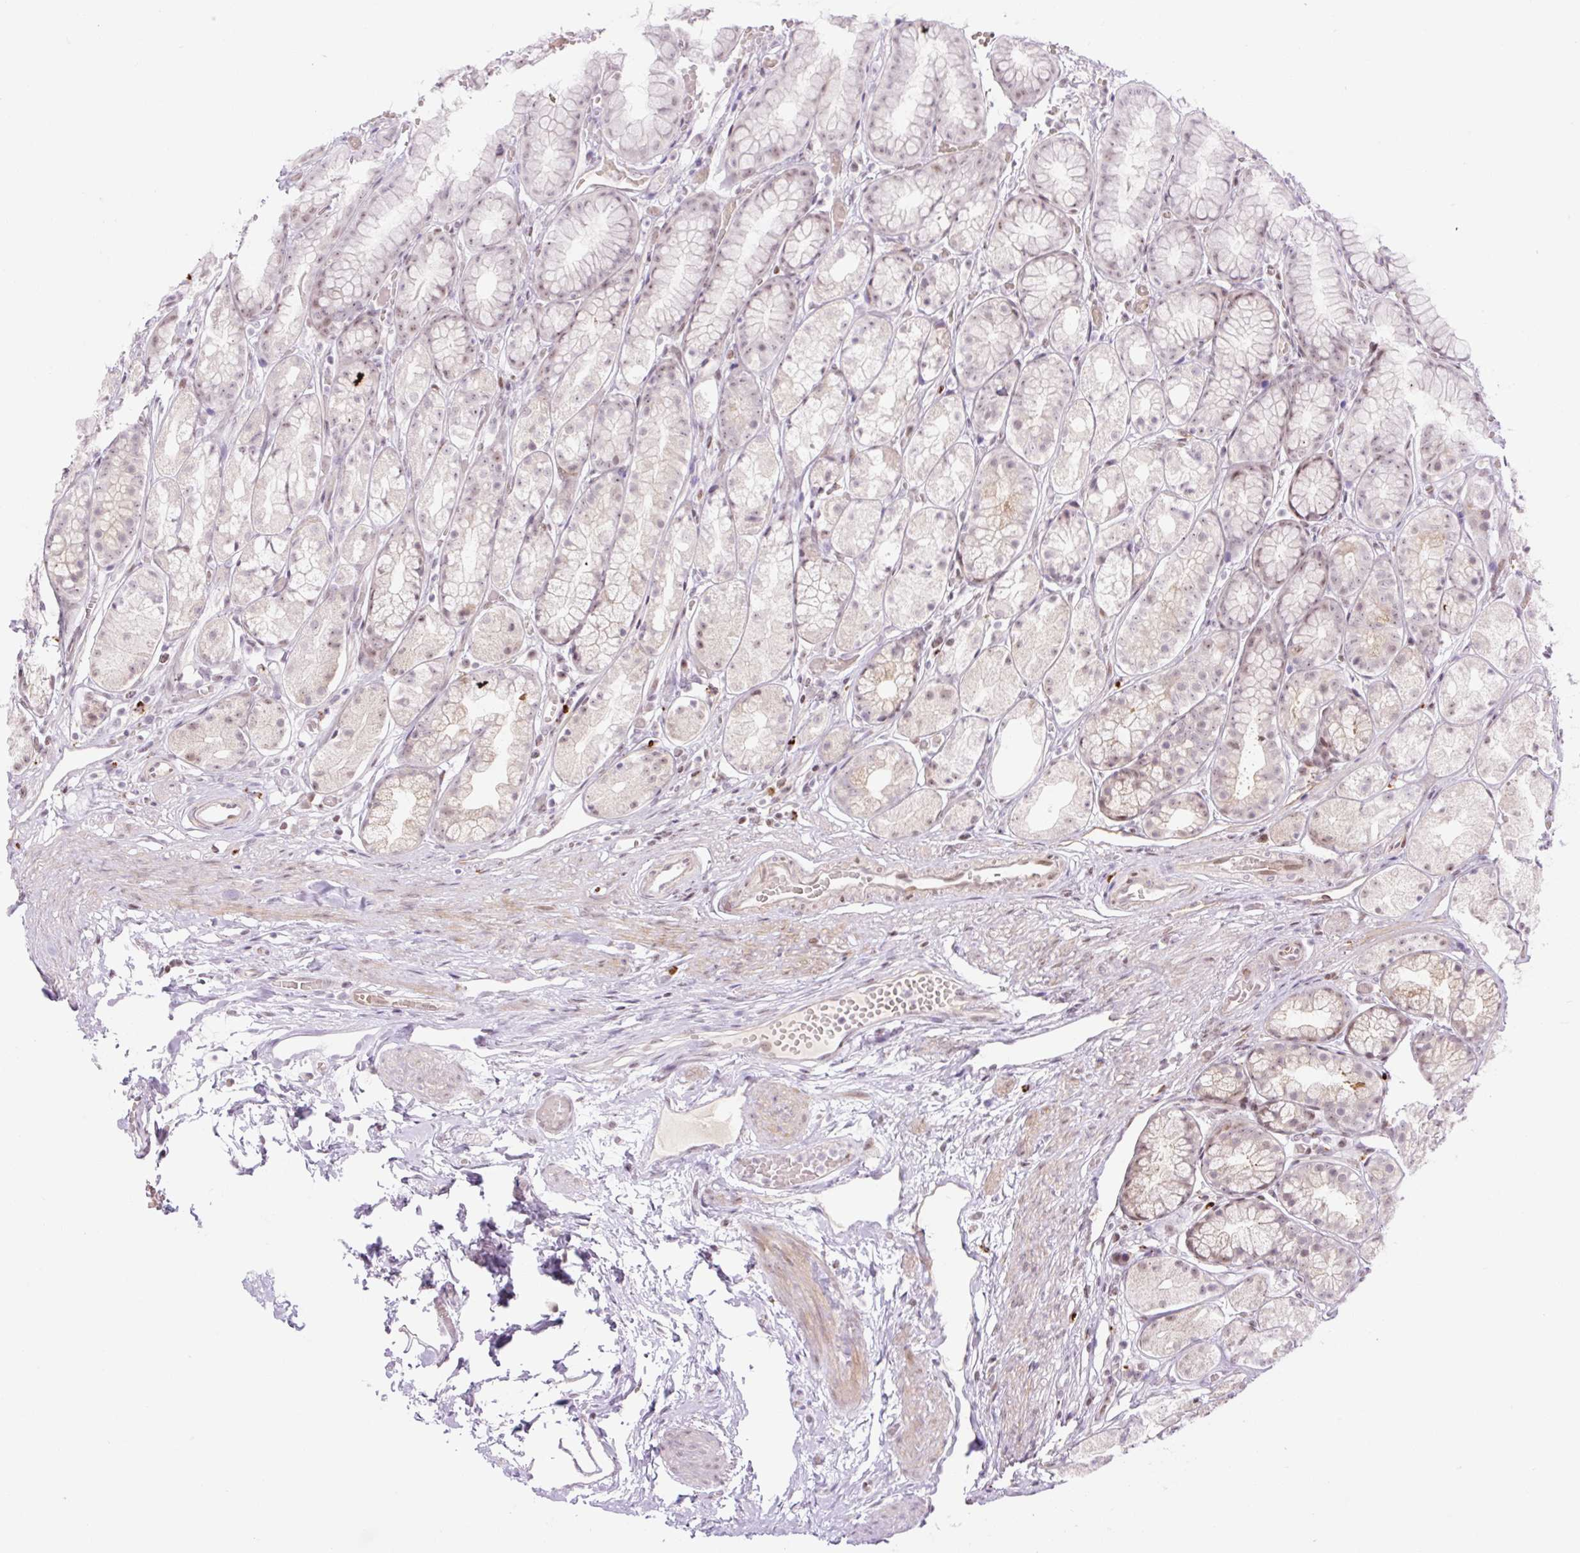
{"staining": {"intensity": "weak", "quantity": "25%-75%", "location": "nuclear"}, "tissue": "stomach", "cell_type": "Glandular cells", "image_type": "normal", "snomed": [{"axis": "morphology", "description": "Normal tissue, NOS"}, {"axis": "topography", "description": "Smooth muscle"}, {"axis": "topography", "description": "Stomach"}], "caption": "Weak nuclear staining is present in approximately 25%-75% of glandular cells in unremarkable stomach.", "gene": "ENSG00000268750", "patient": {"sex": "male", "age": 70}}